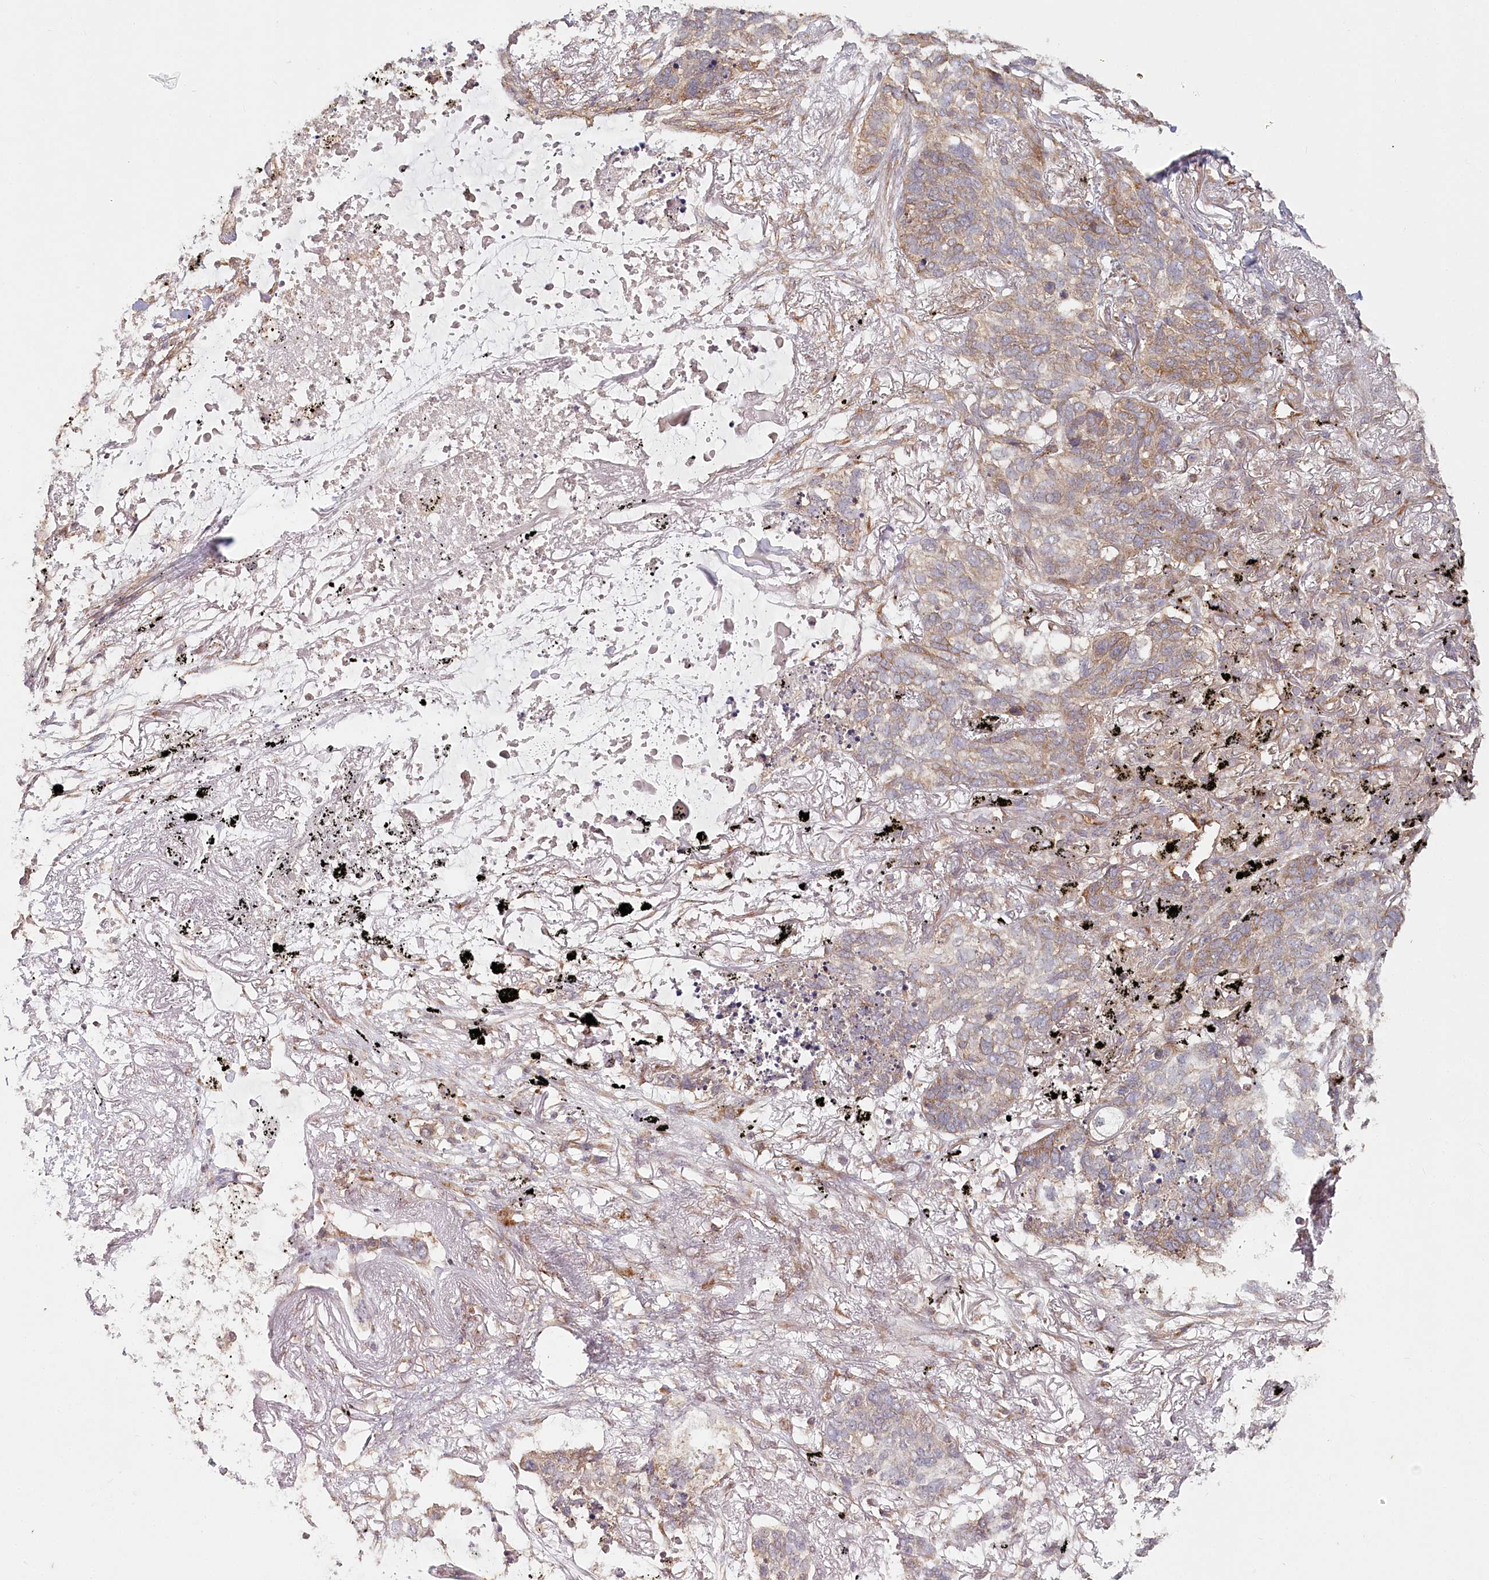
{"staining": {"intensity": "weak", "quantity": "25%-75%", "location": "cytoplasmic/membranous"}, "tissue": "lung cancer", "cell_type": "Tumor cells", "image_type": "cancer", "snomed": [{"axis": "morphology", "description": "Squamous cell carcinoma, NOS"}, {"axis": "topography", "description": "Lung"}], "caption": "Weak cytoplasmic/membranous positivity is identified in about 25%-75% of tumor cells in squamous cell carcinoma (lung). The staining was performed using DAB (3,3'-diaminobenzidine), with brown indicating positive protein expression. Nuclei are stained blue with hematoxylin.", "gene": "OTUD4", "patient": {"sex": "female", "age": 63}}